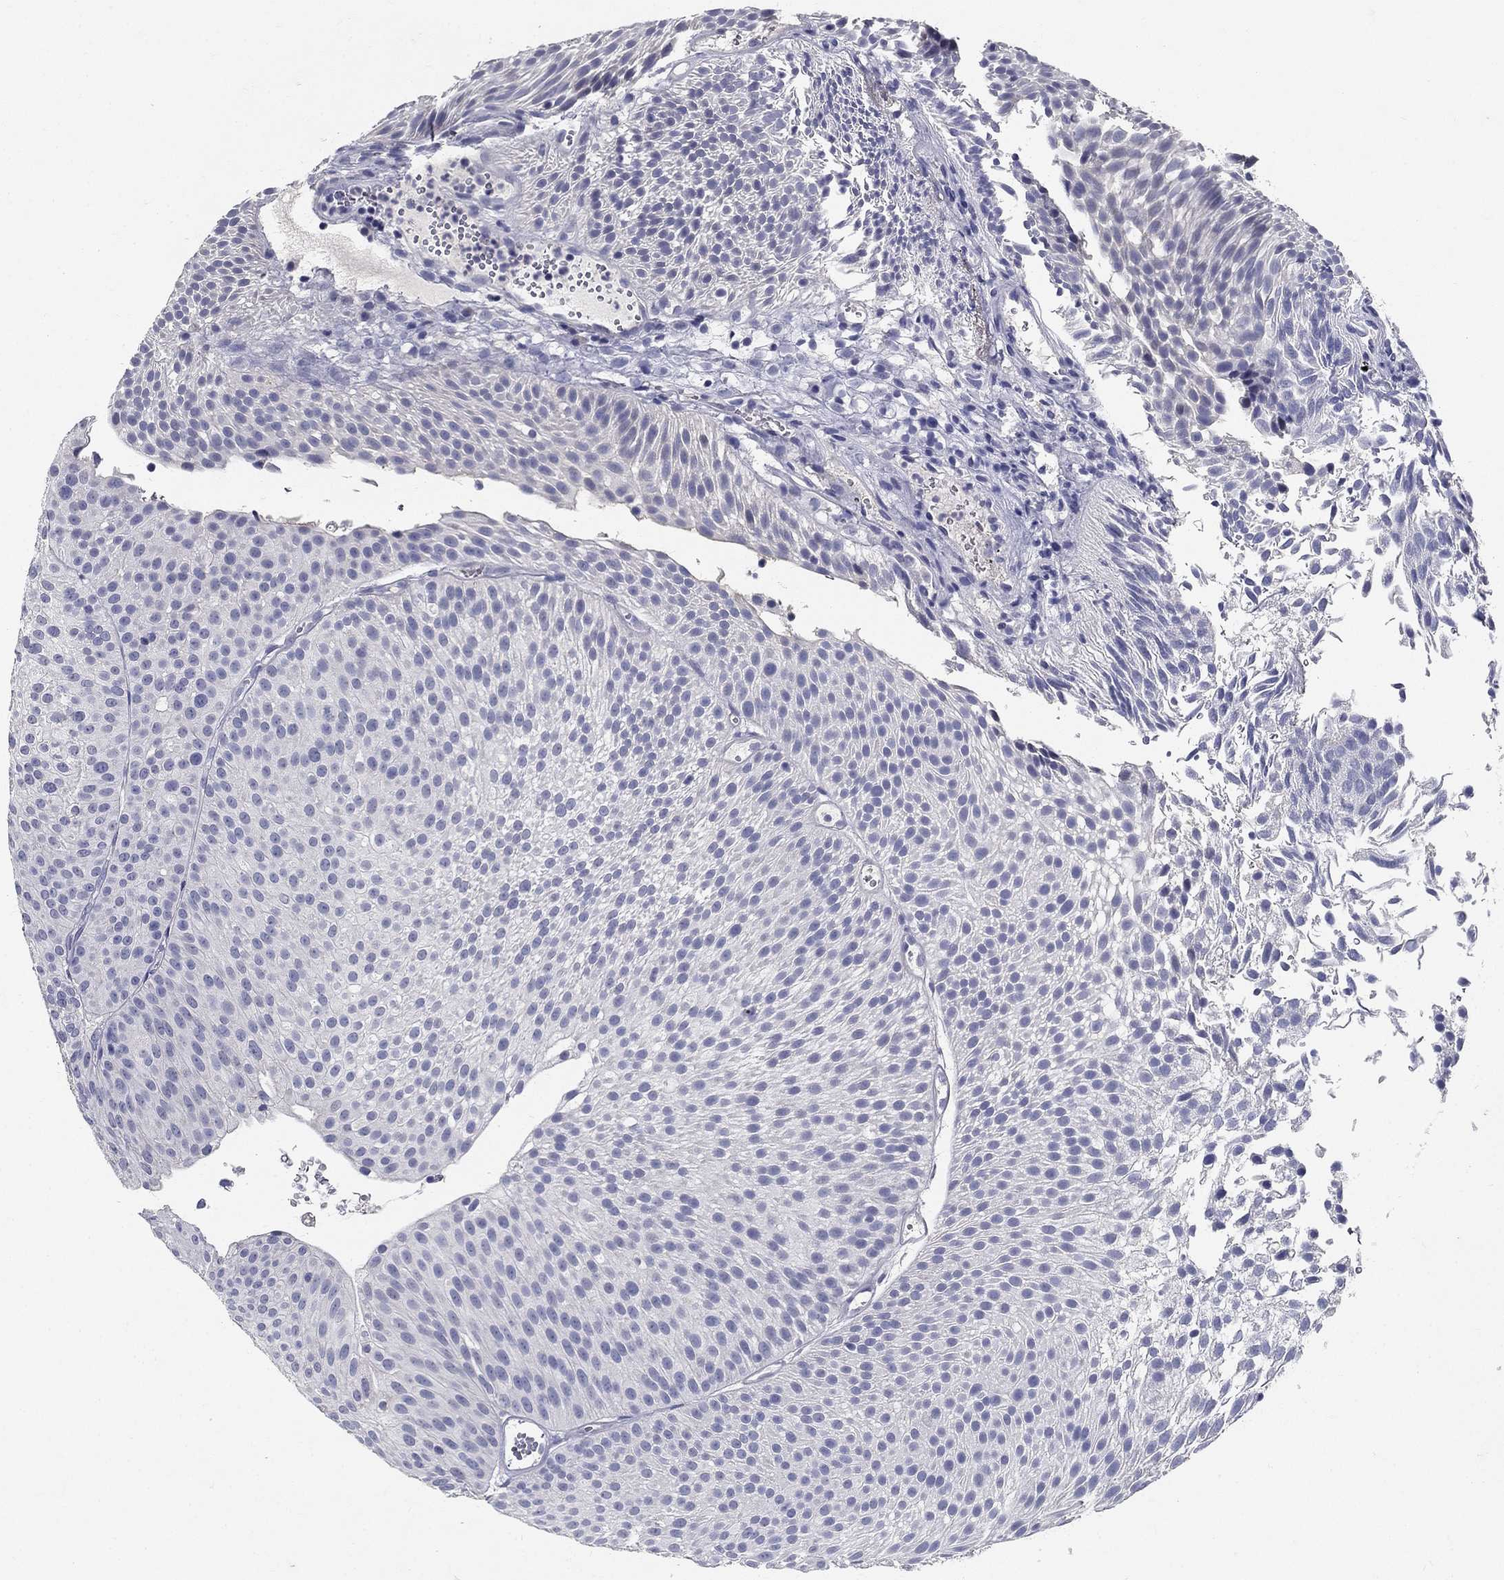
{"staining": {"intensity": "negative", "quantity": "none", "location": "none"}, "tissue": "urothelial cancer", "cell_type": "Tumor cells", "image_type": "cancer", "snomed": [{"axis": "morphology", "description": "Urothelial carcinoma, Low grade"}, {"axis": "topography", "description": "Urinary bladder"}], "caption": "Urothelial cancer was stained to show a protein in brown. There is no significant expression in tumor cells. (IHC, brightfield microscopy, high magnification).", "gene": "POMC", "patient": {"sex": "male", "age": 65}}